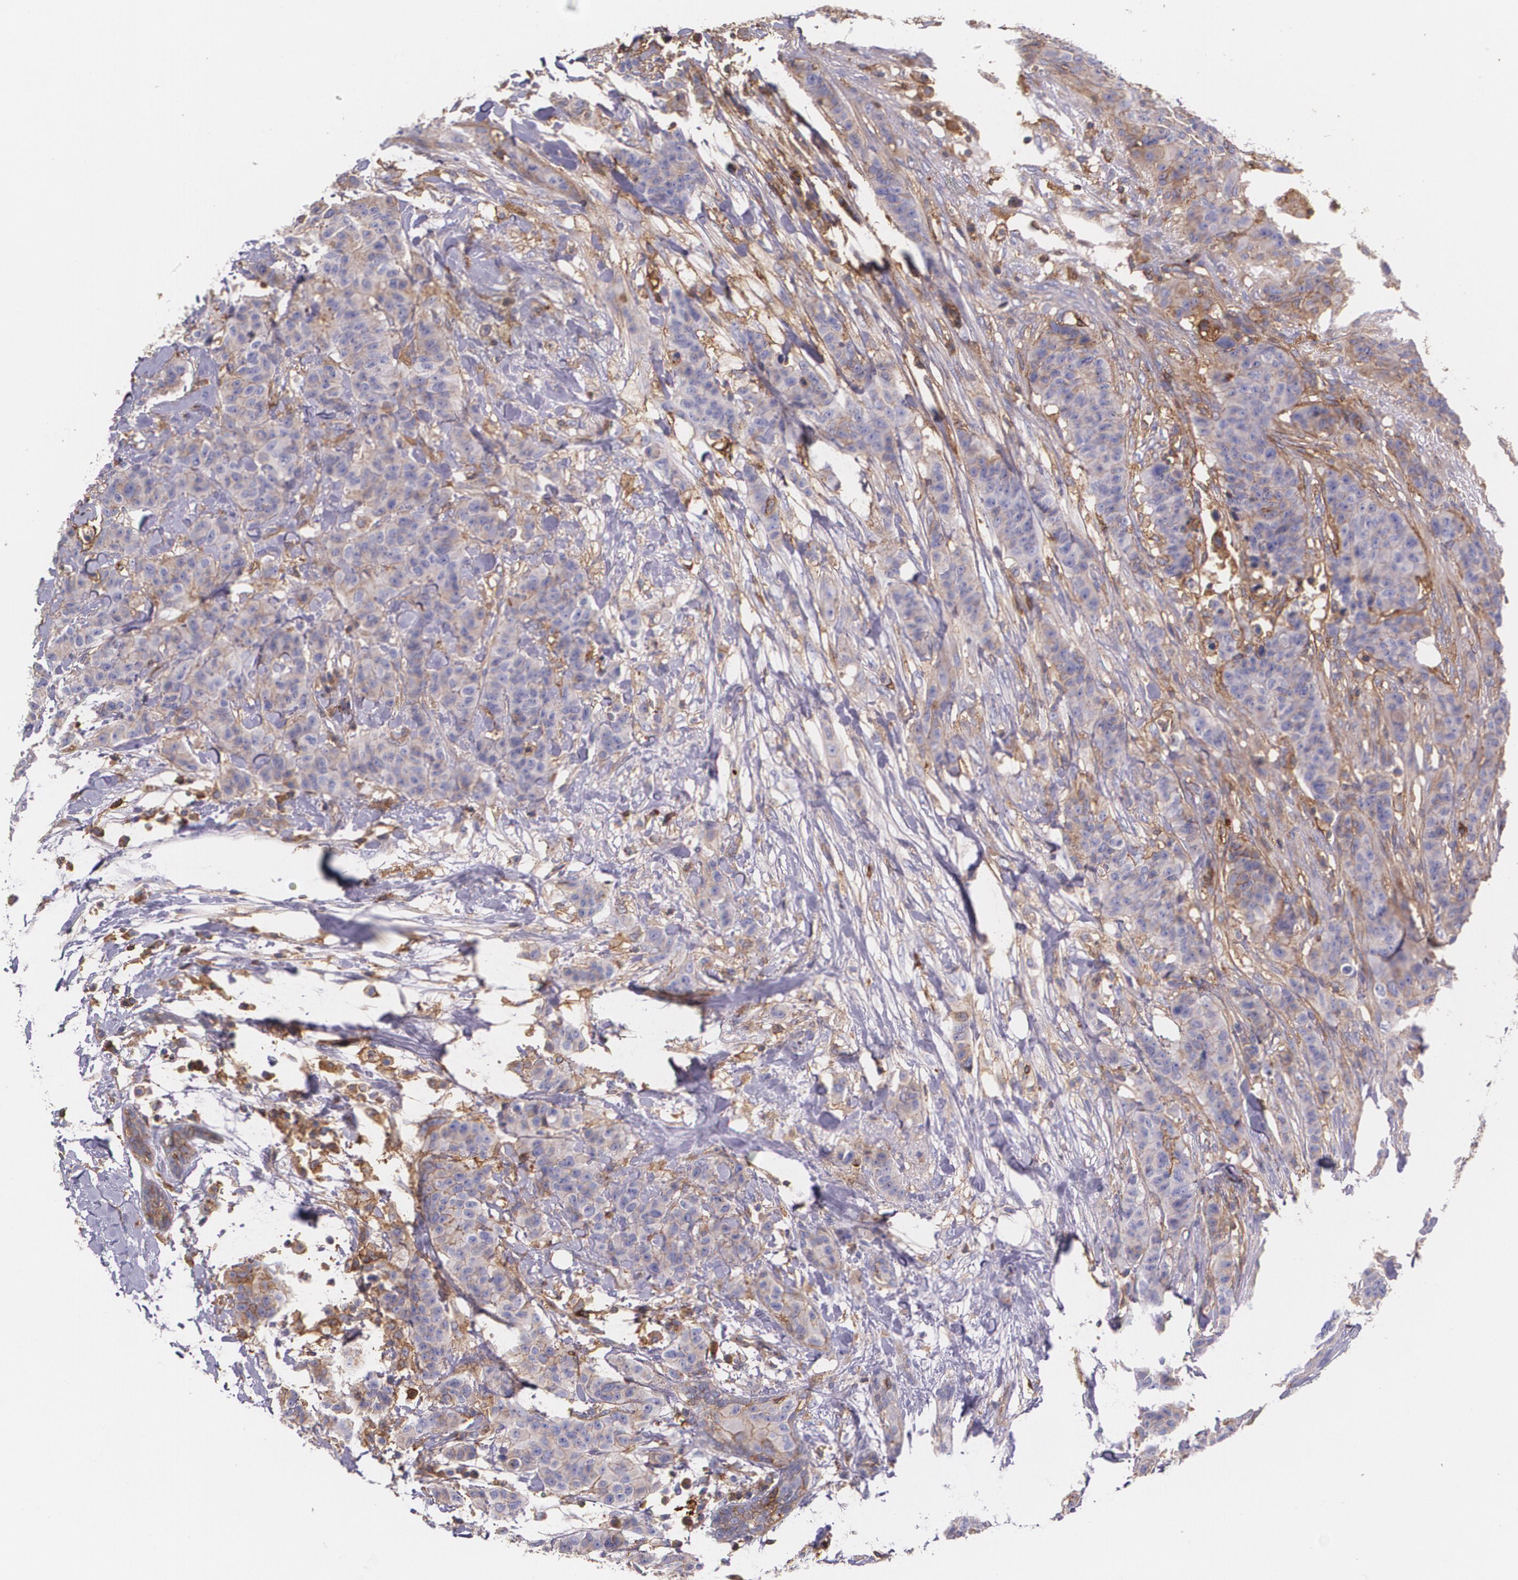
{"staining": {"intensity": "moderate", "quantity": ">75%", "location": "cytoplasmic/membranous"}, "tissue": "breast cancer", "cell_type": "Tumor cells", "image_type": "cancer", "snomed": [{"axis": "morphology", "description": "Duct carcinoma"}, {"axis": "topography", "description": "Breast"}], "caption": "A high-resolution histopathology image shows IHC staining of breast cancer (invasive ductal carcinoma), which exhibits moderate cytoplasmic/membranous expression in about >75% of tumor cells.", "gene": "B2M", "patient": {"sex": "female", "age": 40}}